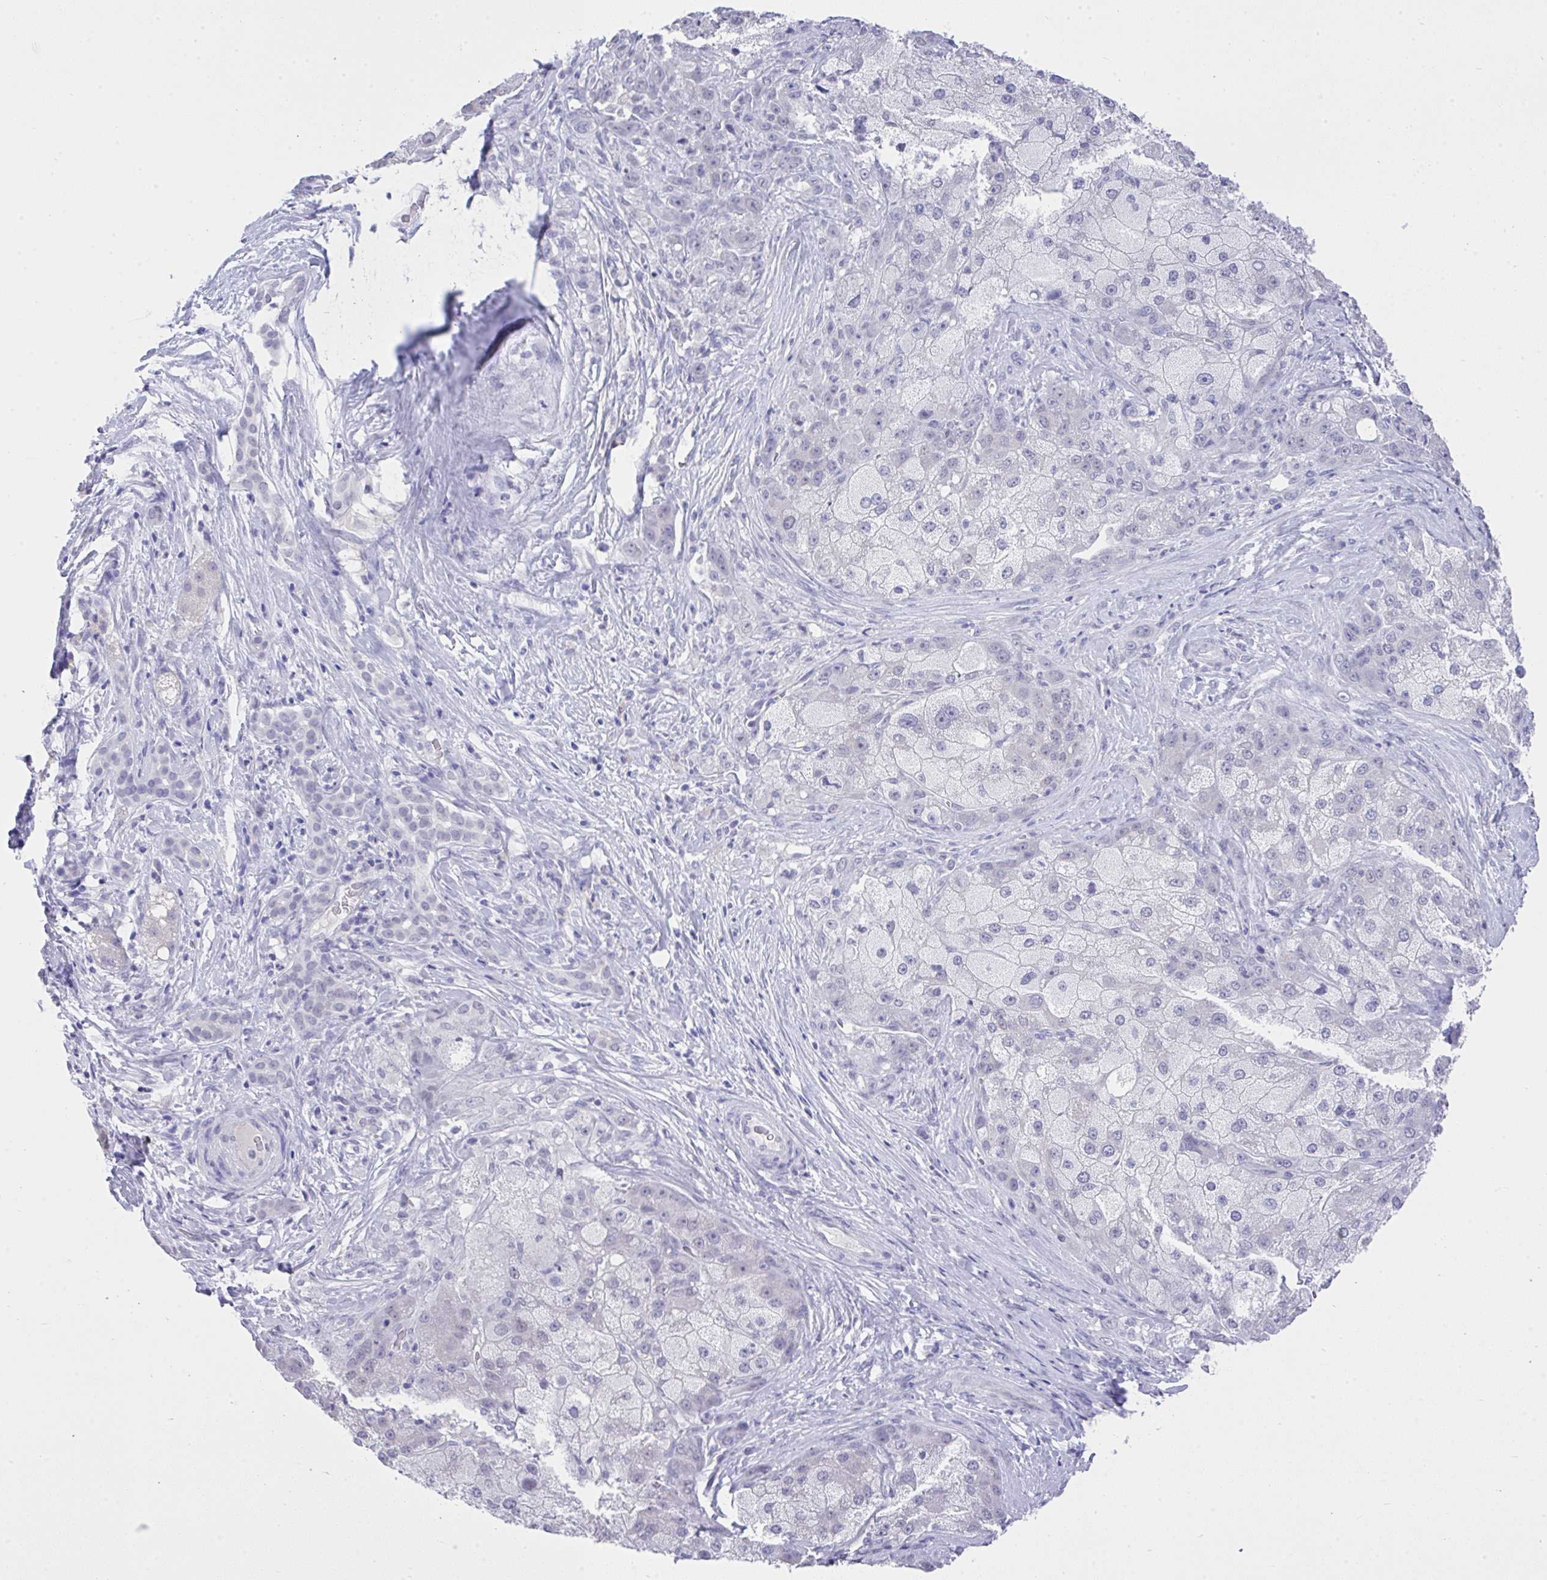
{"staining": {"intensity": "negative", "quantity": "none", "location": "none"}, "tissue": "liver cancer", "cell_type": "Tumor cells", "image_type": "cancer", "snomed": [{"axis": "morphology", "description": "Carcinoma, Hepatocellular, NOS"}, {"axis": "topography", "description": "Liver"}], "caption": "Liver cancer (hepatocellular carcinoma) was stained to show a protein in brown. There is no significant positivity in tumor cells.", "gene": "MS4A12", "patient": {"sex": "male", "age": 67}}